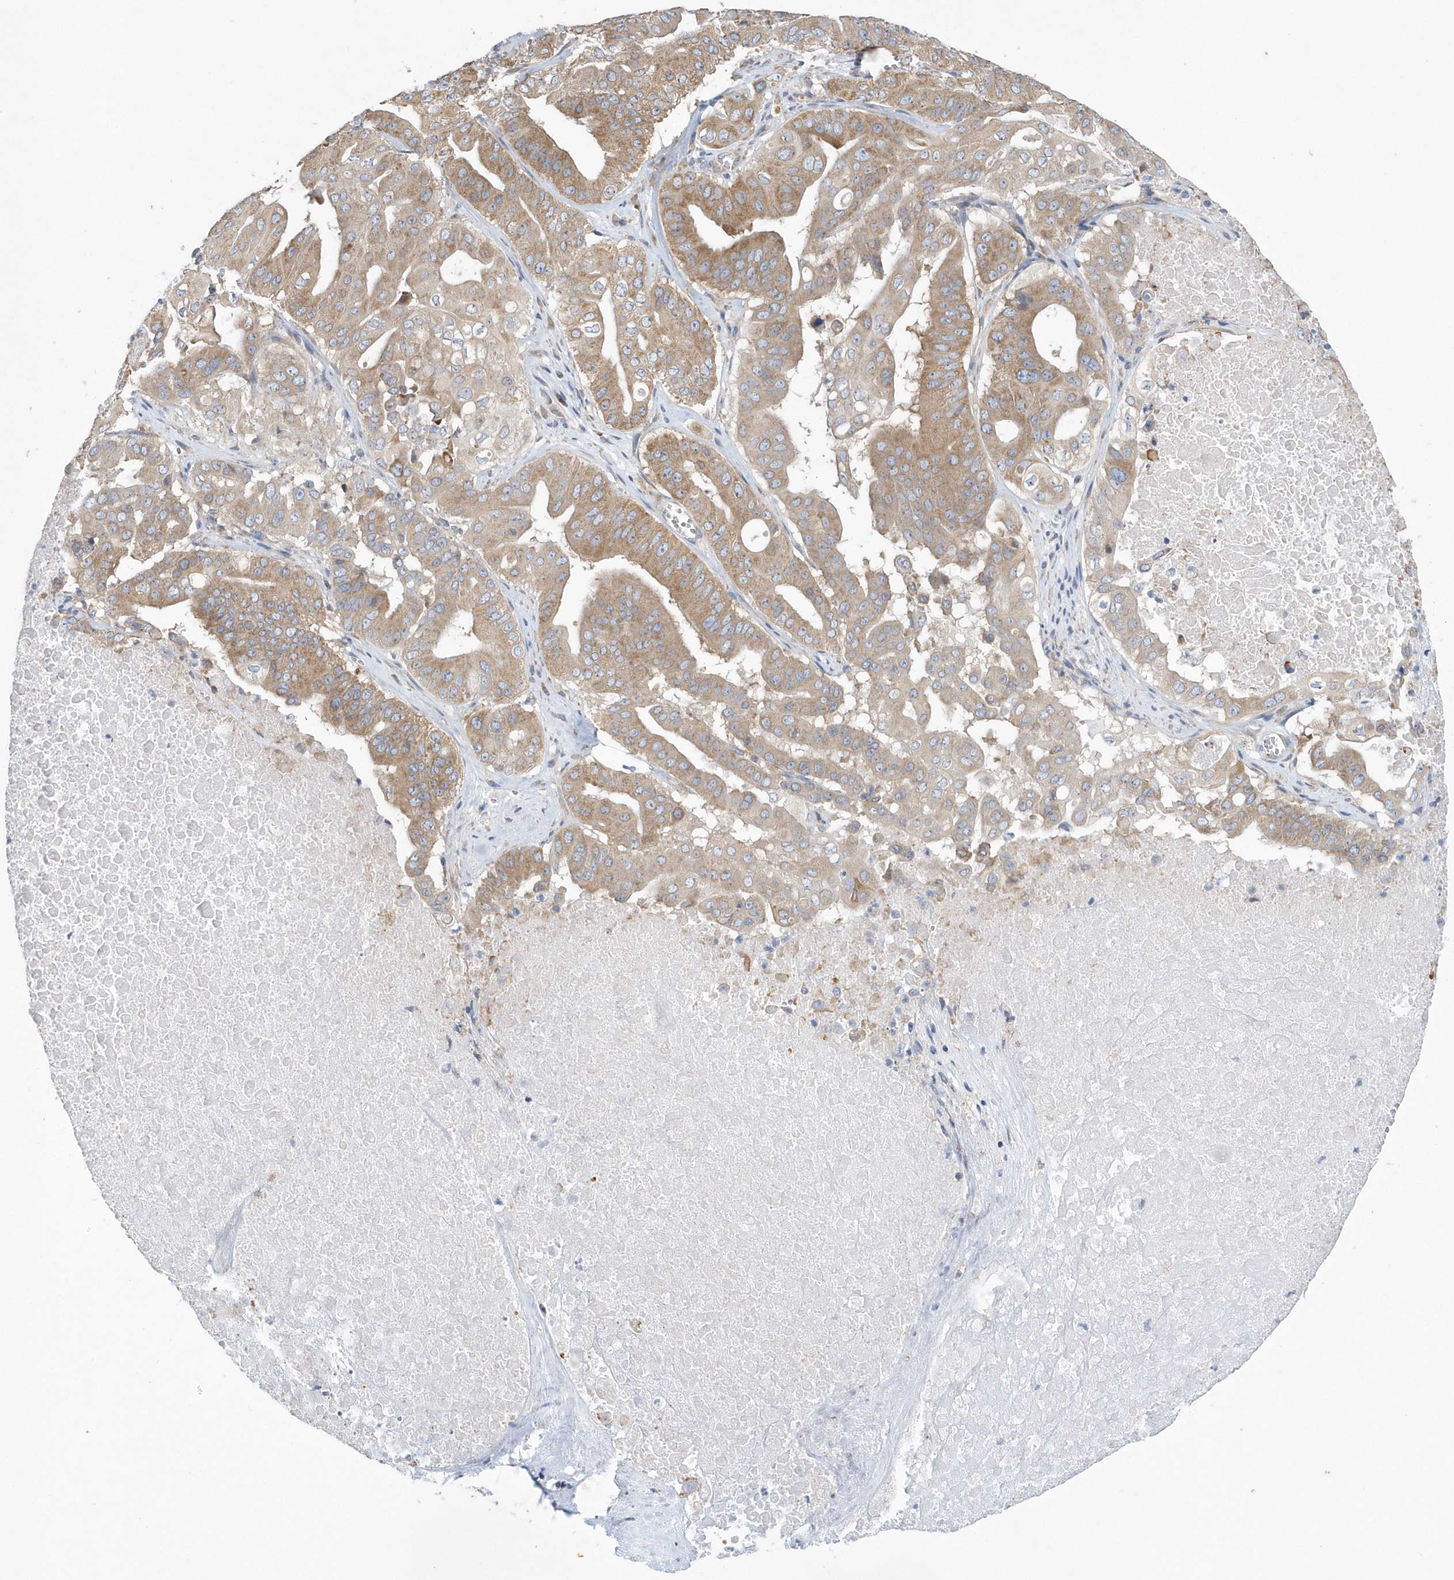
{"staining": {"intensity": "moderate", "quantity": ">75%", "location": "cytoplasmic/membranous"}, "tissue": "pancreatic cancer", "cell_type": "Tumor cells", "image_type": "cancer", "snomed": [{"axis": "morphology", "description": "Adenocarcinoma, NOS"}, {"axis": "topography", "description": "Pancreas"}], "caption": "Pancreatic adenocarcinoma tissue demonstrates moderate cytoplasmic/membranous staining in approximately >75% of tumor cells", "gene": "SPATA5", "patient": {"sex": "female", "age": 77}}